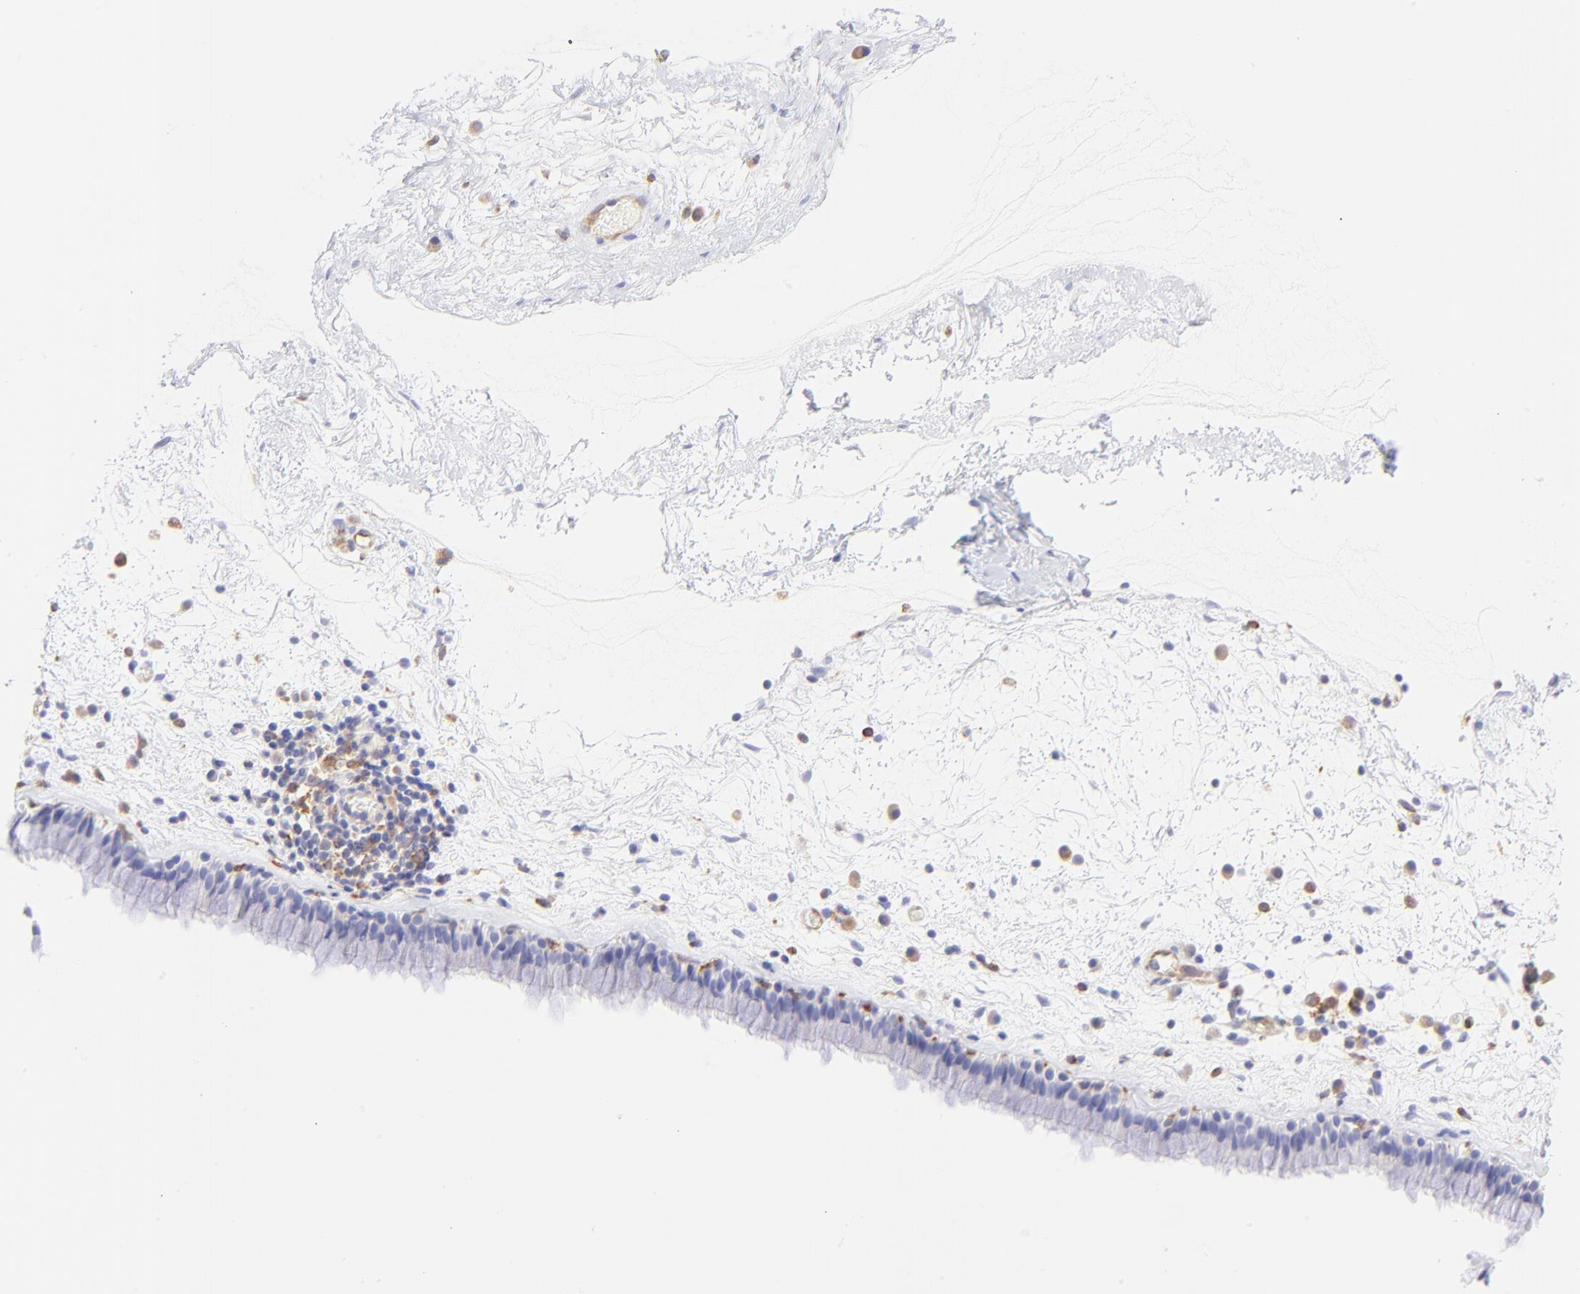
{"staining": {"intensity": "moderate", "quantity": "<25%", "location": "cytoplasmic/membranous"}, "tissue": "nasopharynx", "cell_type": "Respiratory epithelial cells", "image_type": "normal", "snomed": [{"axis": "morphology", "description": "Normal tissue, NOS"}, {"axis": "morphology", "description": "Inflammation, NOS"}, {"axis": "topography", "description": "Nasopharynx"}], "caption": "Brown immunohistochemical staining in benign human nasopharynx reveals moderate cytoplasmic/membranous positivity in about <25% of respiratory epithelial cells.", "gene": "IRAG2", "patient": {"sex": "male", "age": 48}}